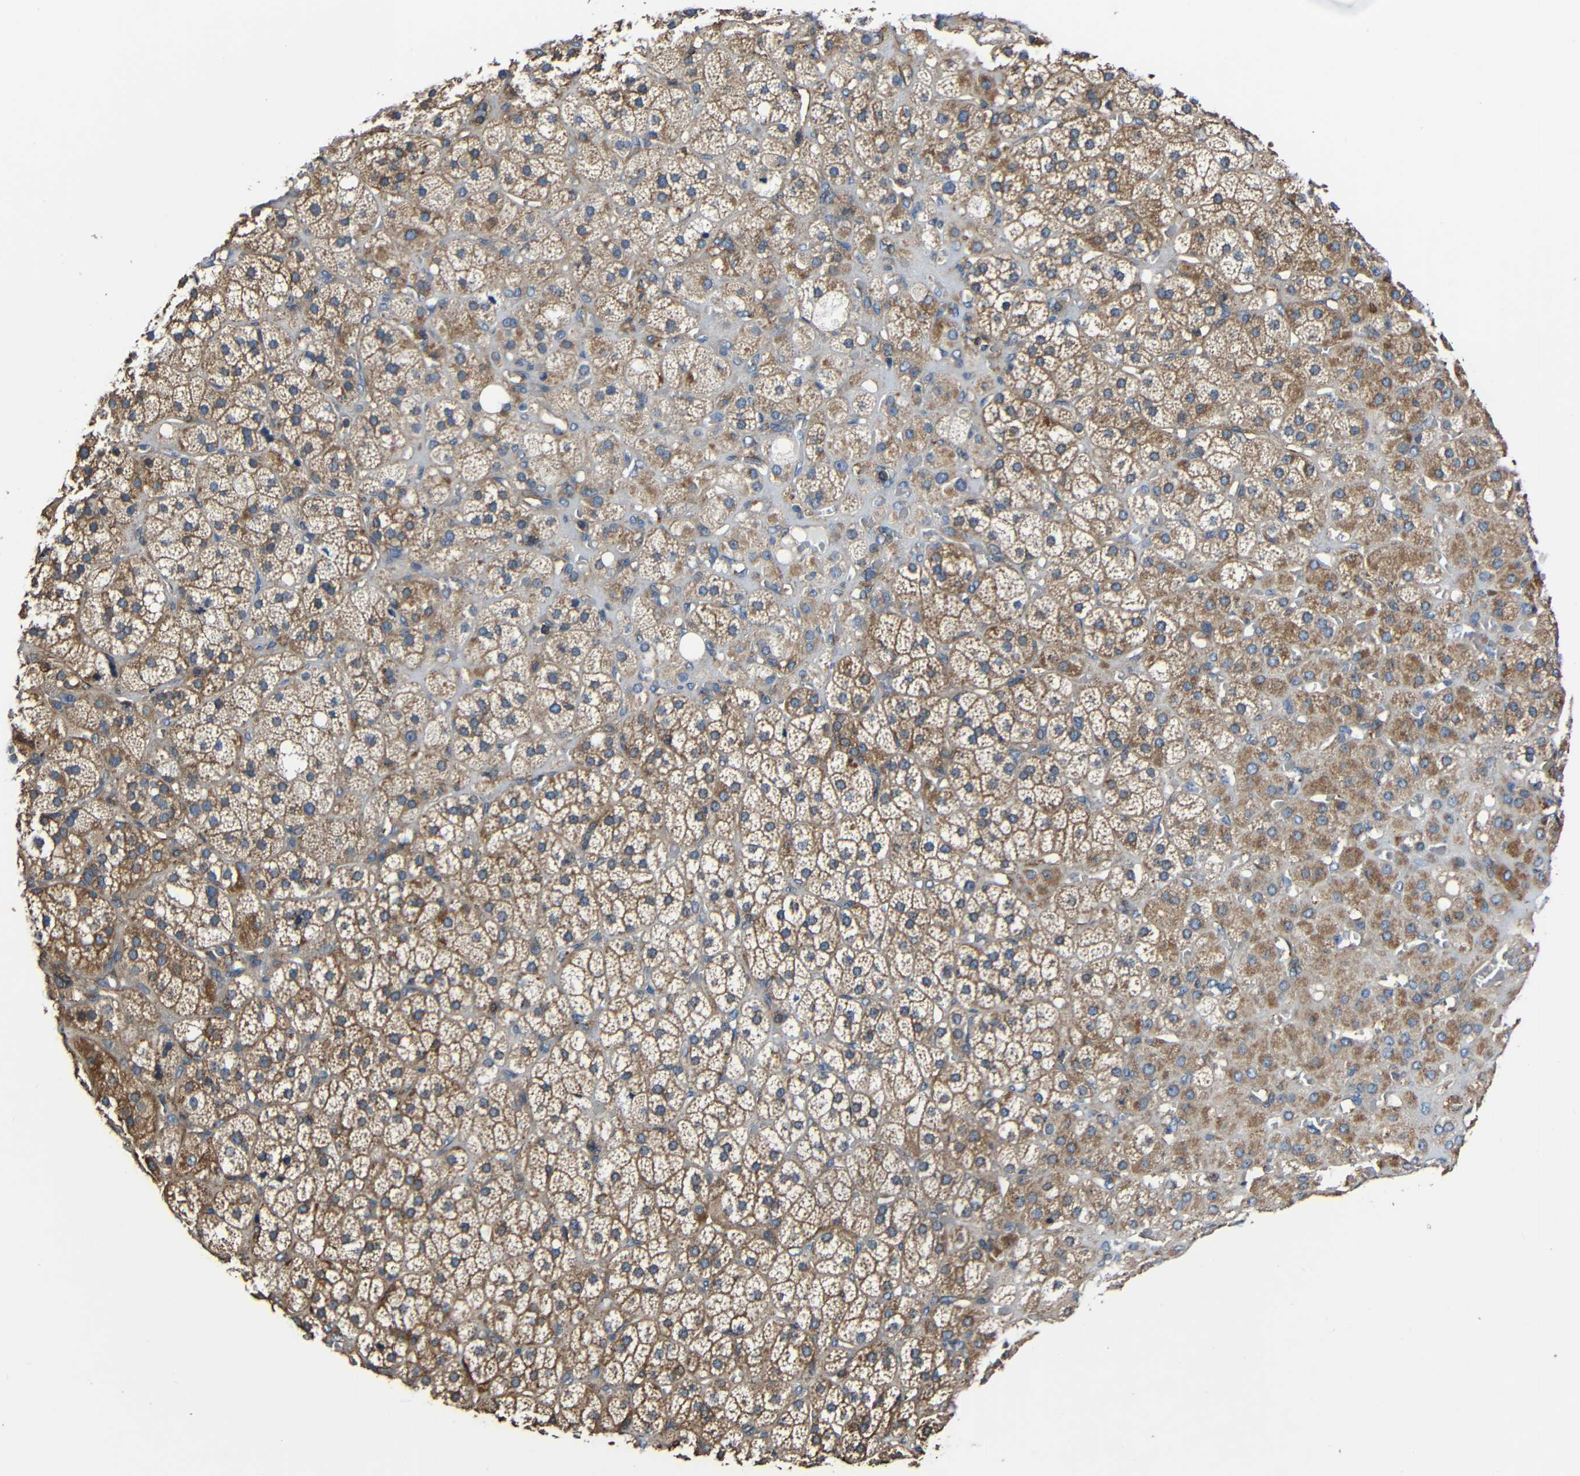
{"staining": {"intensity": "moderate", "quantity": ">75%", "location": "cytoplasmic/membranous"}, "tissue": "adrenal gland", "cell_type": "Glandular cells", "image_type": "normal", "snomed": [{"axis": "morphology", "description": "Normal tissue, NOS"}, {"axis": "topography", "description": "Adrenal gland"}], "caption": "Protein staining exhibits moderate cytoplasmic/membranous expression in approximately >75% of glandular cells in unremarkable adrenal gland. Immunohistochemistry (ihc) stains the protein in brown and the nuclei are stained blue.", "gene": "RHOT2", "patient": {"sex": "female", "age": 71}}